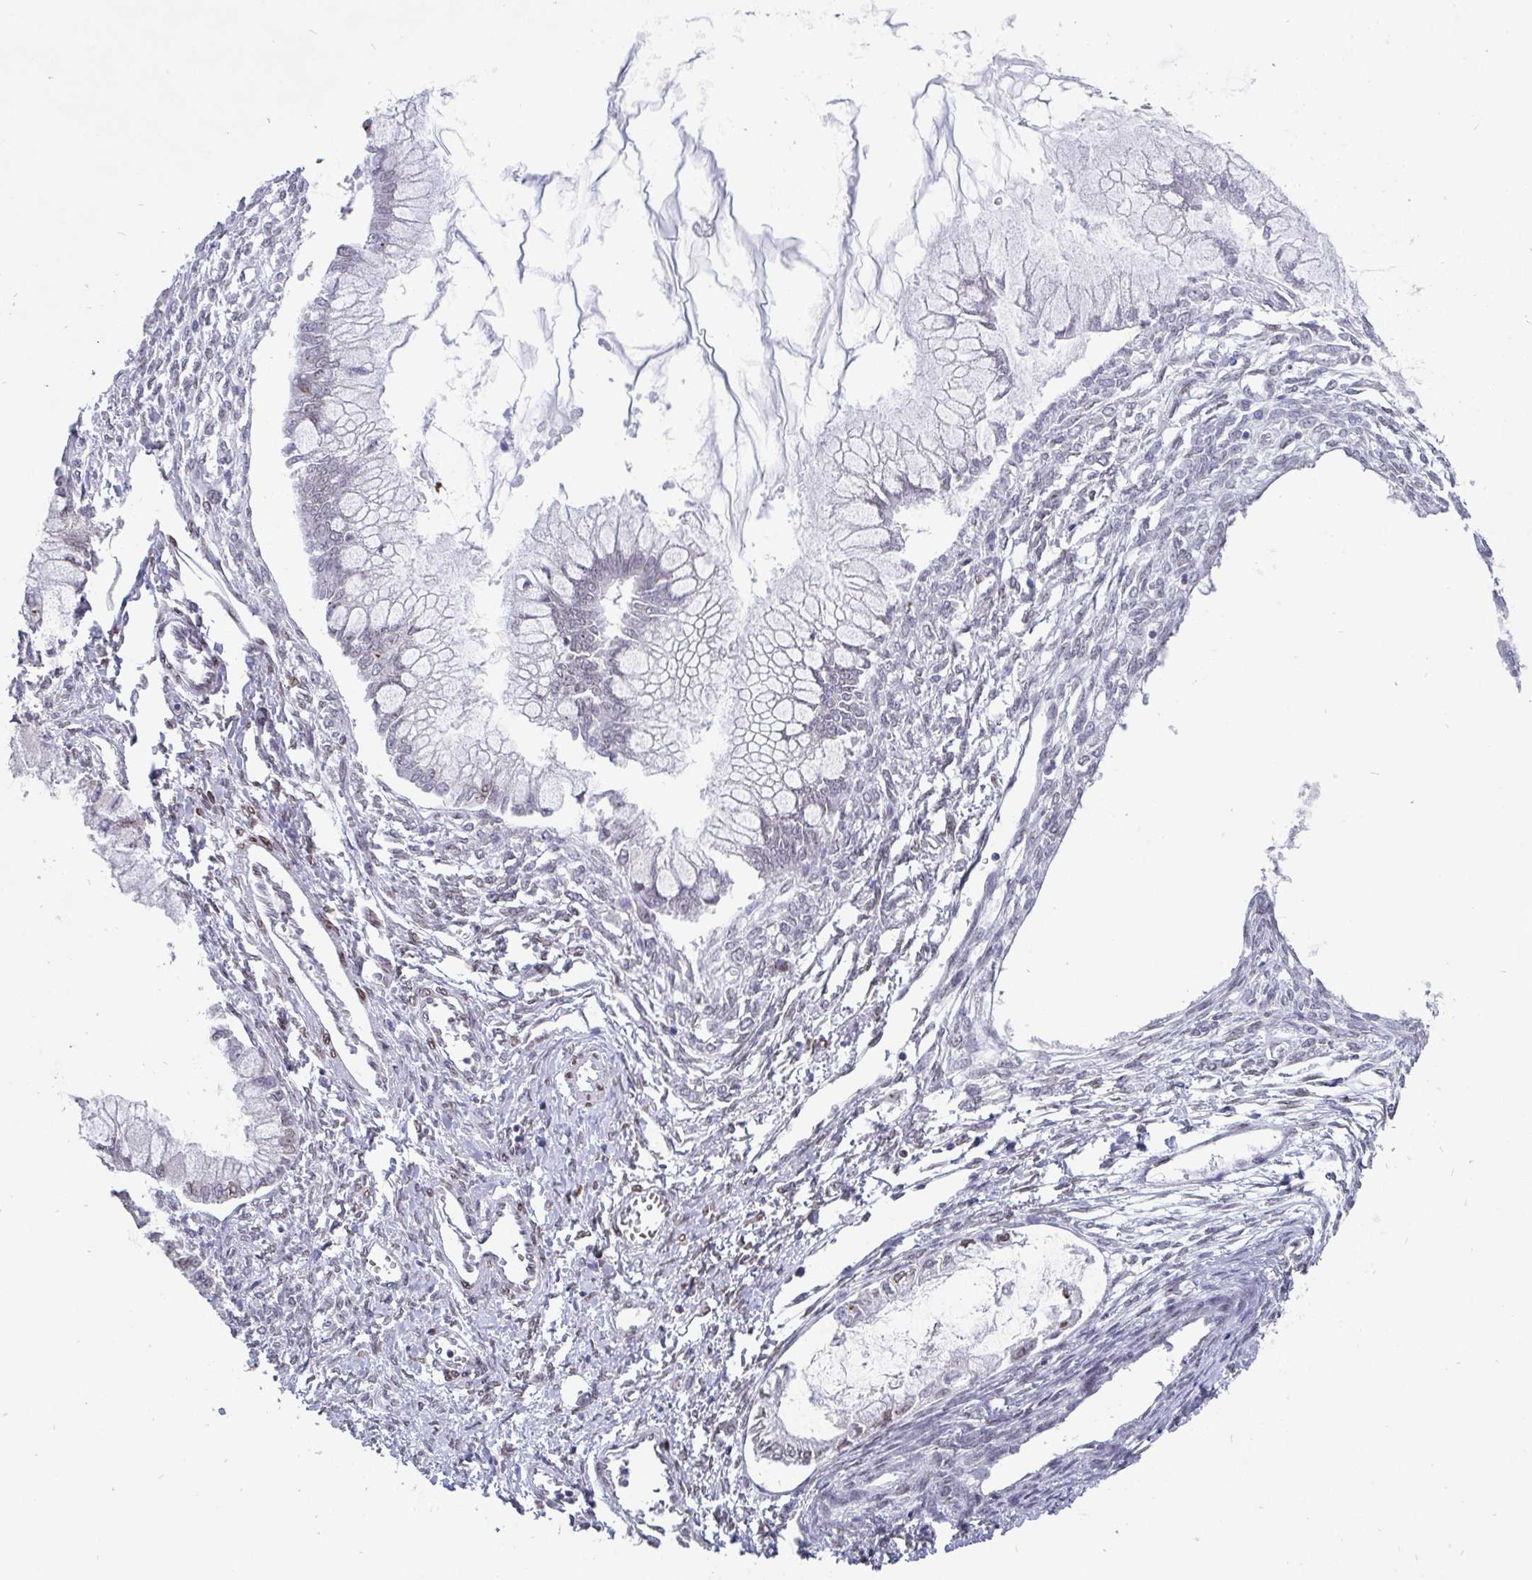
{"staining": {"intensity": "negative", "quantity": "none", "location": "none"}, "tissue": "ovarian cancer", "cell_type": "Tumor cells", "image_type": "cancer", "snomed": [{"axis": "morphology", "description": "Cystadenocarcinoma, mucinous, NOS"}, {"axis": "topography", "description": "Ovary"}], "caption": "Immunohistochemistry (IHC) micrograph of neoplastic tissue: ovarian cancer (mucinous cystadenocarcinoma) stained with DAB (3,3'-diaminobenzidine) demonstrates no significant protein staining in tumor cells.", "gene": "EMD", "patient": {"sex": "female", "age": 34}}